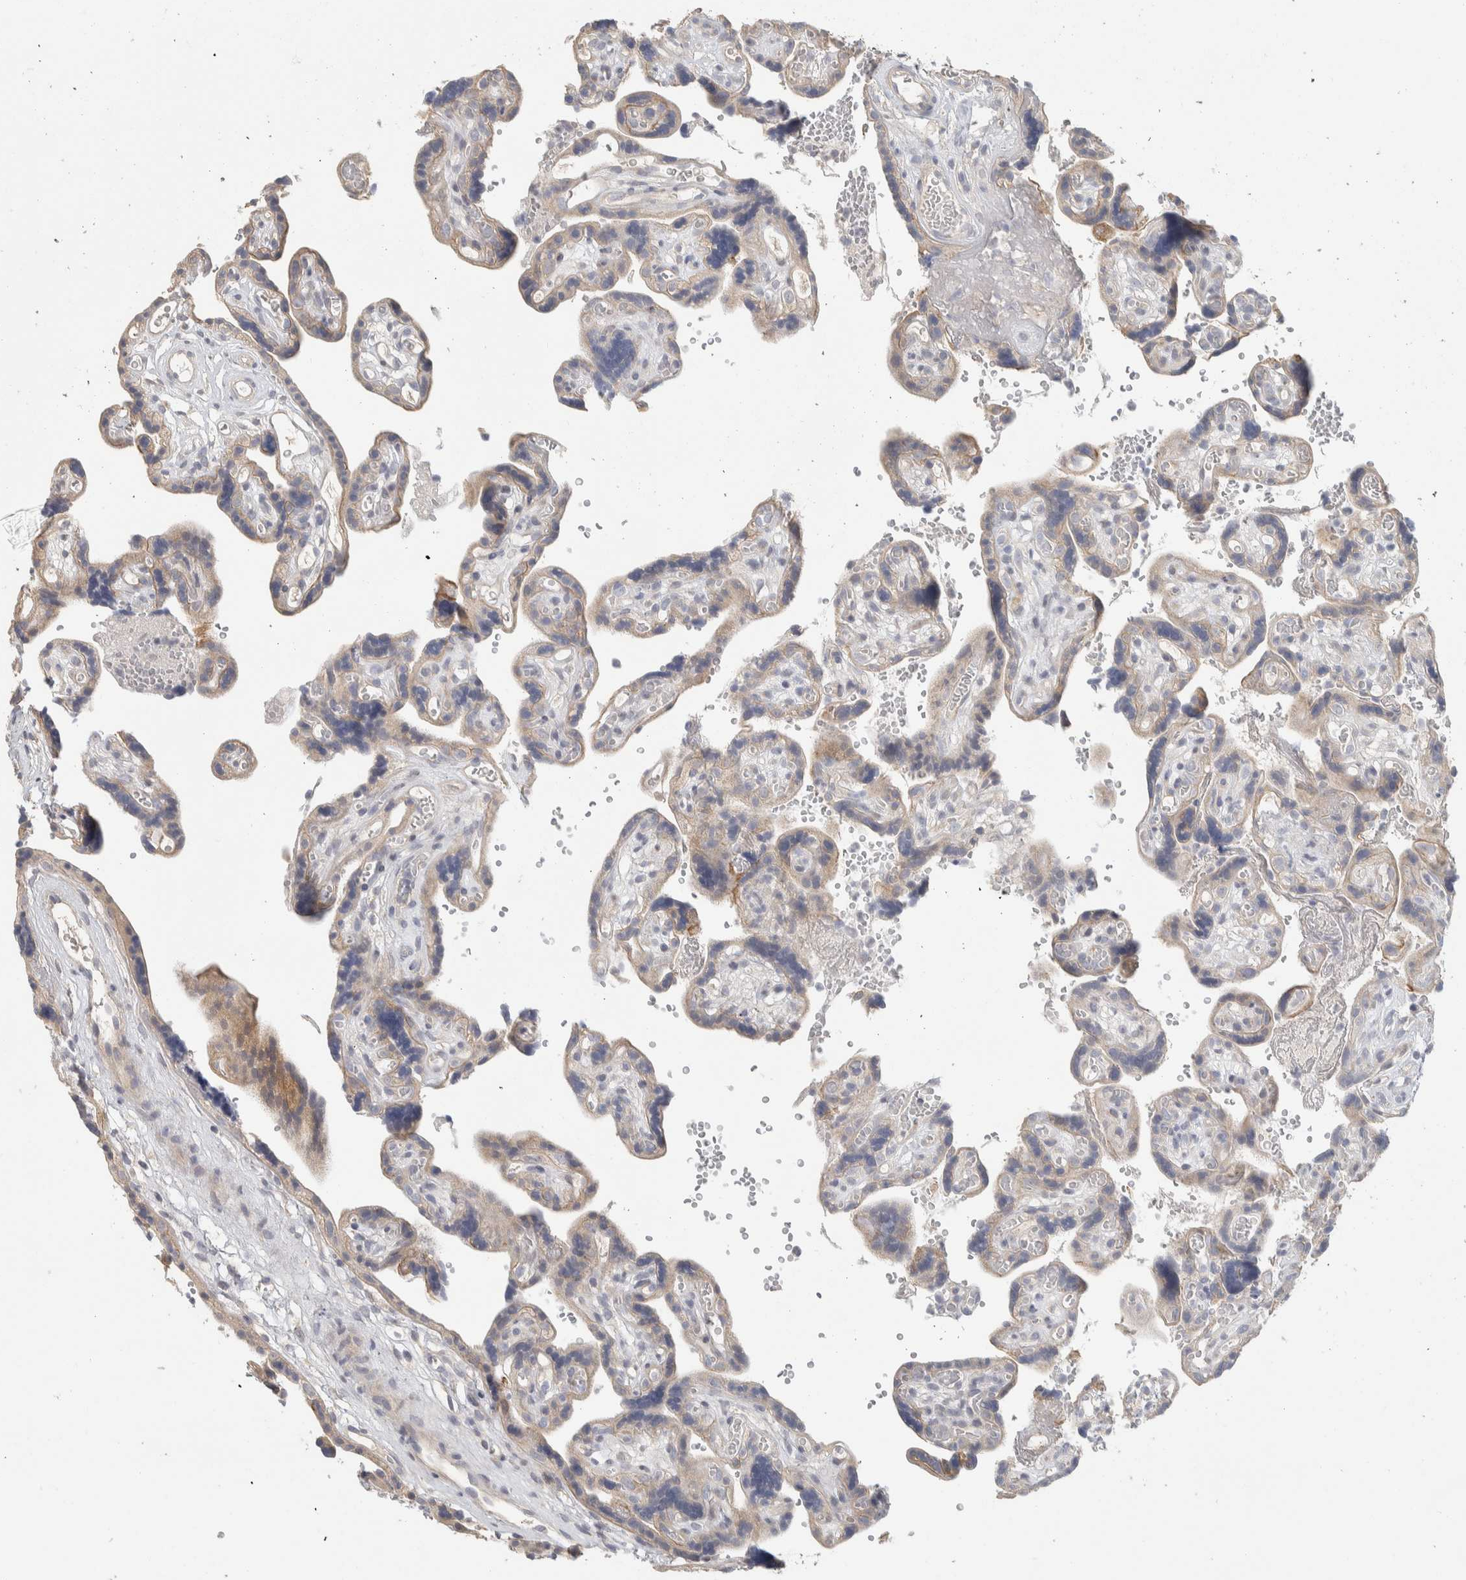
{"staining": {"intensity": "moderate", "quantity": ">75%", "location": "cytoplasmic/membranous"}, "tissue": "placenta", "cell_type": "Decidual cells", "image_type": "normal", "snomed": [{"axis": "morphology", "description": "Normal tissue, NOS"}, {"axis": "topography", "description": "Placenta"}], "caption": "Approximately >75% of decidual cells in unremarkable human placenta demonstrate moderate cytoplasmic/membranous protein positivity as visualized by brown immunohistochemical staining.", "gene": "DCXR", "patient": {"sex": "female", "age": 30}}